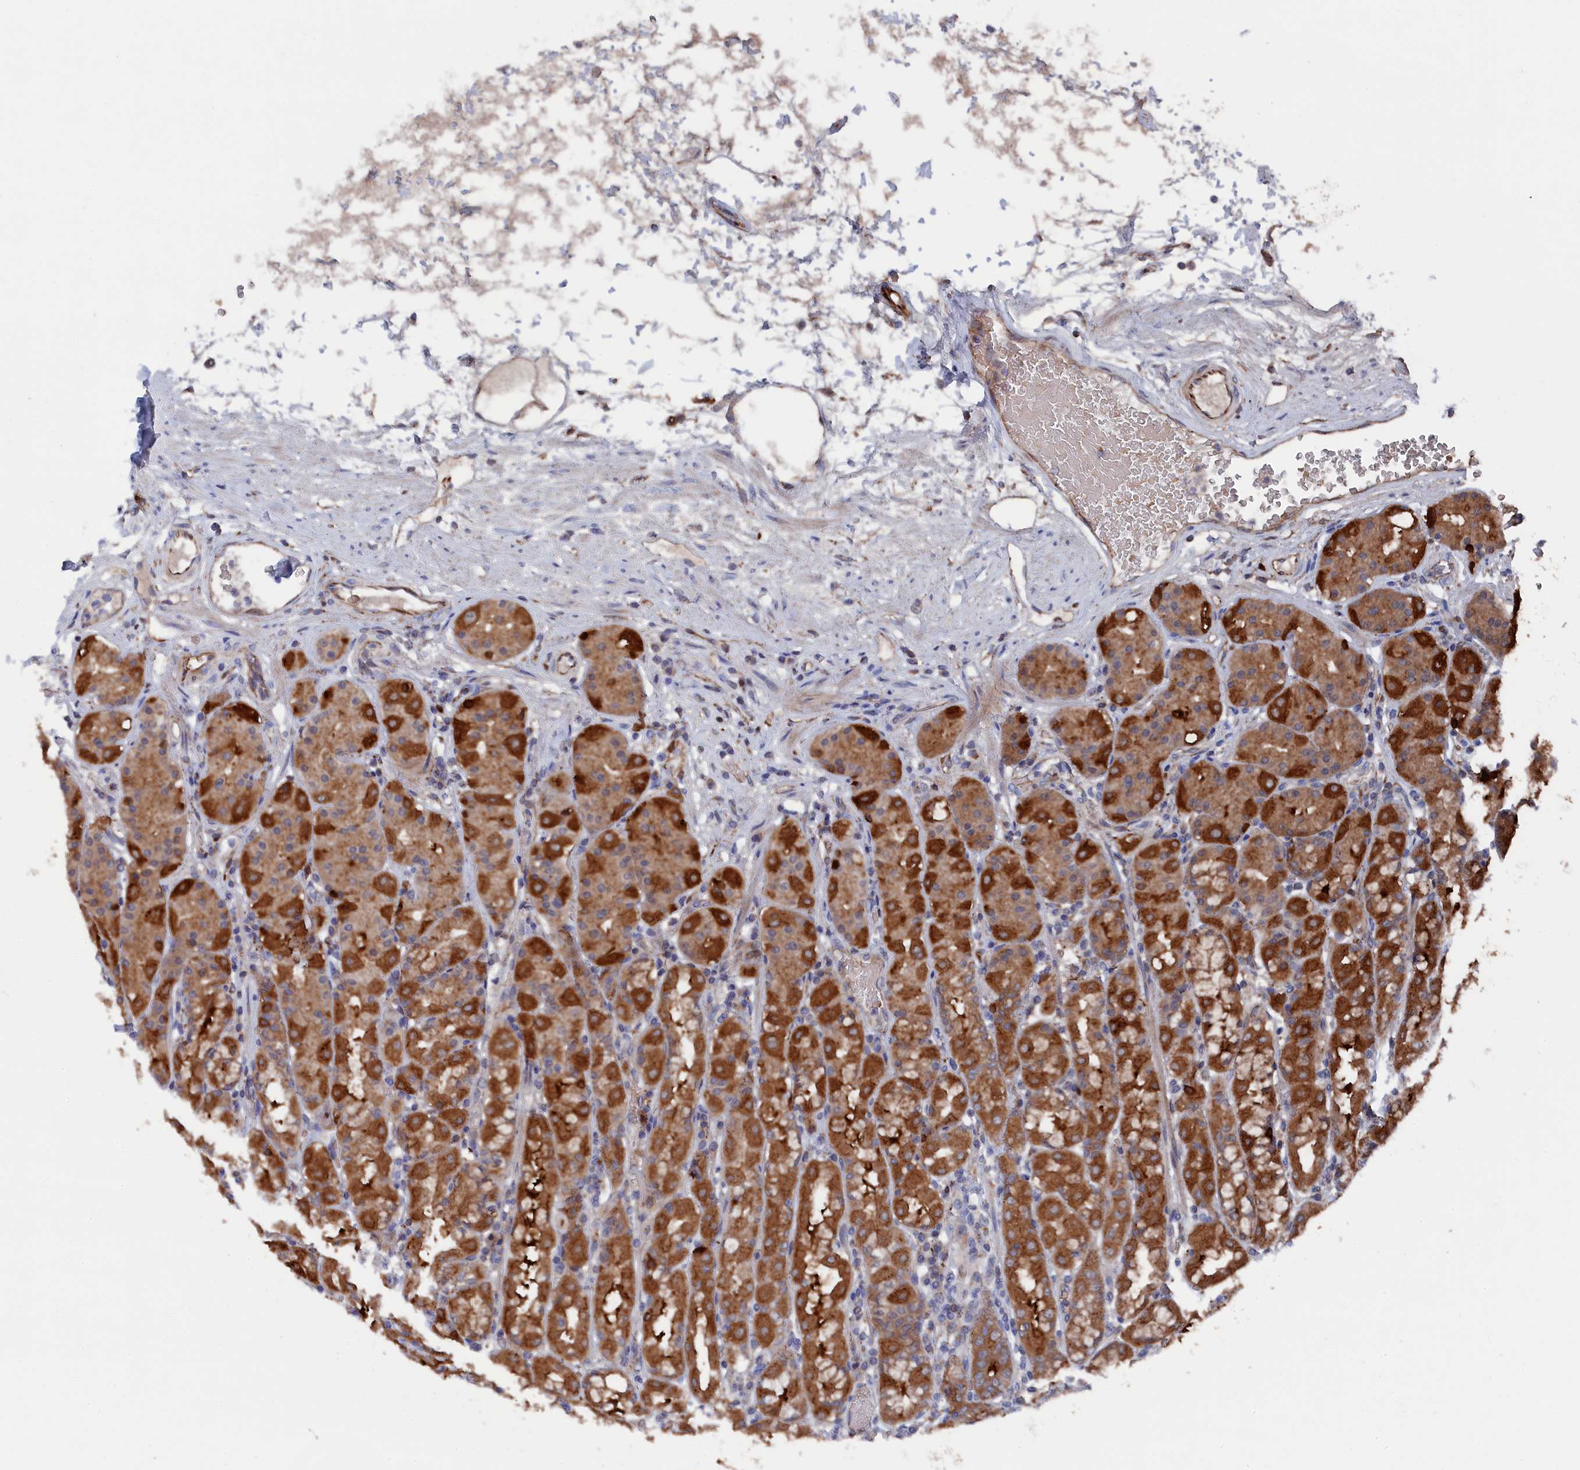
{"staining": {"intensity": "strong", "quantity": ">75%", "location": "cytoplasmic/membranous"}, "tissue": "stomach", "cell_type": "Glandular cells", "image_type": "normal", "snomed": [{"axis": "morphology", "description": "Normal tissue, NOS"}, {"axis": "topography", "description": "Stomach, lower"}], "caption": "Strong cytoplasmic/membranous staining for a protein is present in about >75% of glandular cells of normal stomach using IHC.", "gene": "SMG9", "patient": {"sex": "female", "age": 56}}